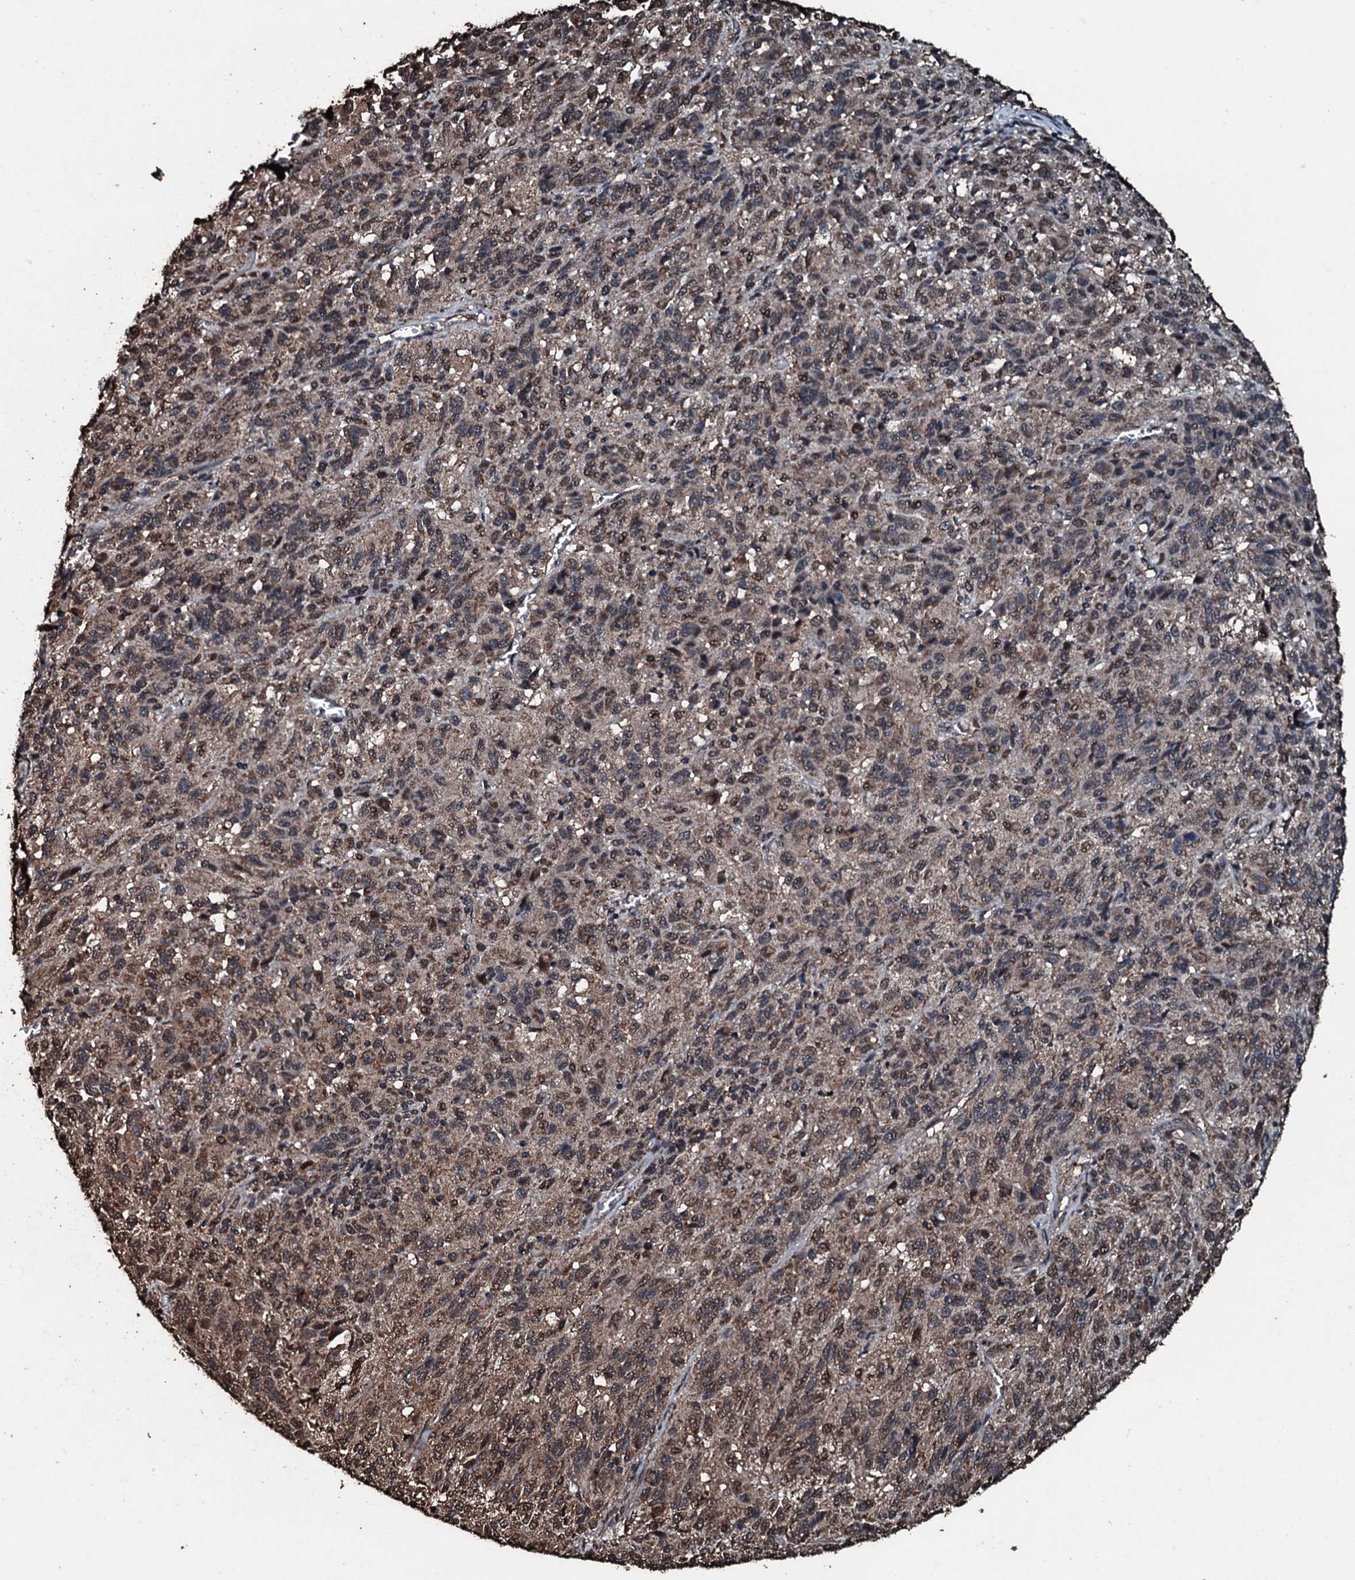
{"staining": {"intensity": "moderate", "quantity": "<25%", "location": "nuclear"}, "tissue": "melanoma", "cell_type": "Tumor cells", "image_type": "cancer", "snomed": [{"axis": "morphology", "description": "Malignant melanoma, Metastatic site"}, {"axis": "topography", "description": "Lung"}], "caption": "Tumor cells reveal low levels of moderate nuclear staining in approximately <25% of cells in human melanoma.", "gene": "FAAP24", "patient": {"sex": "male", "age": 64}}